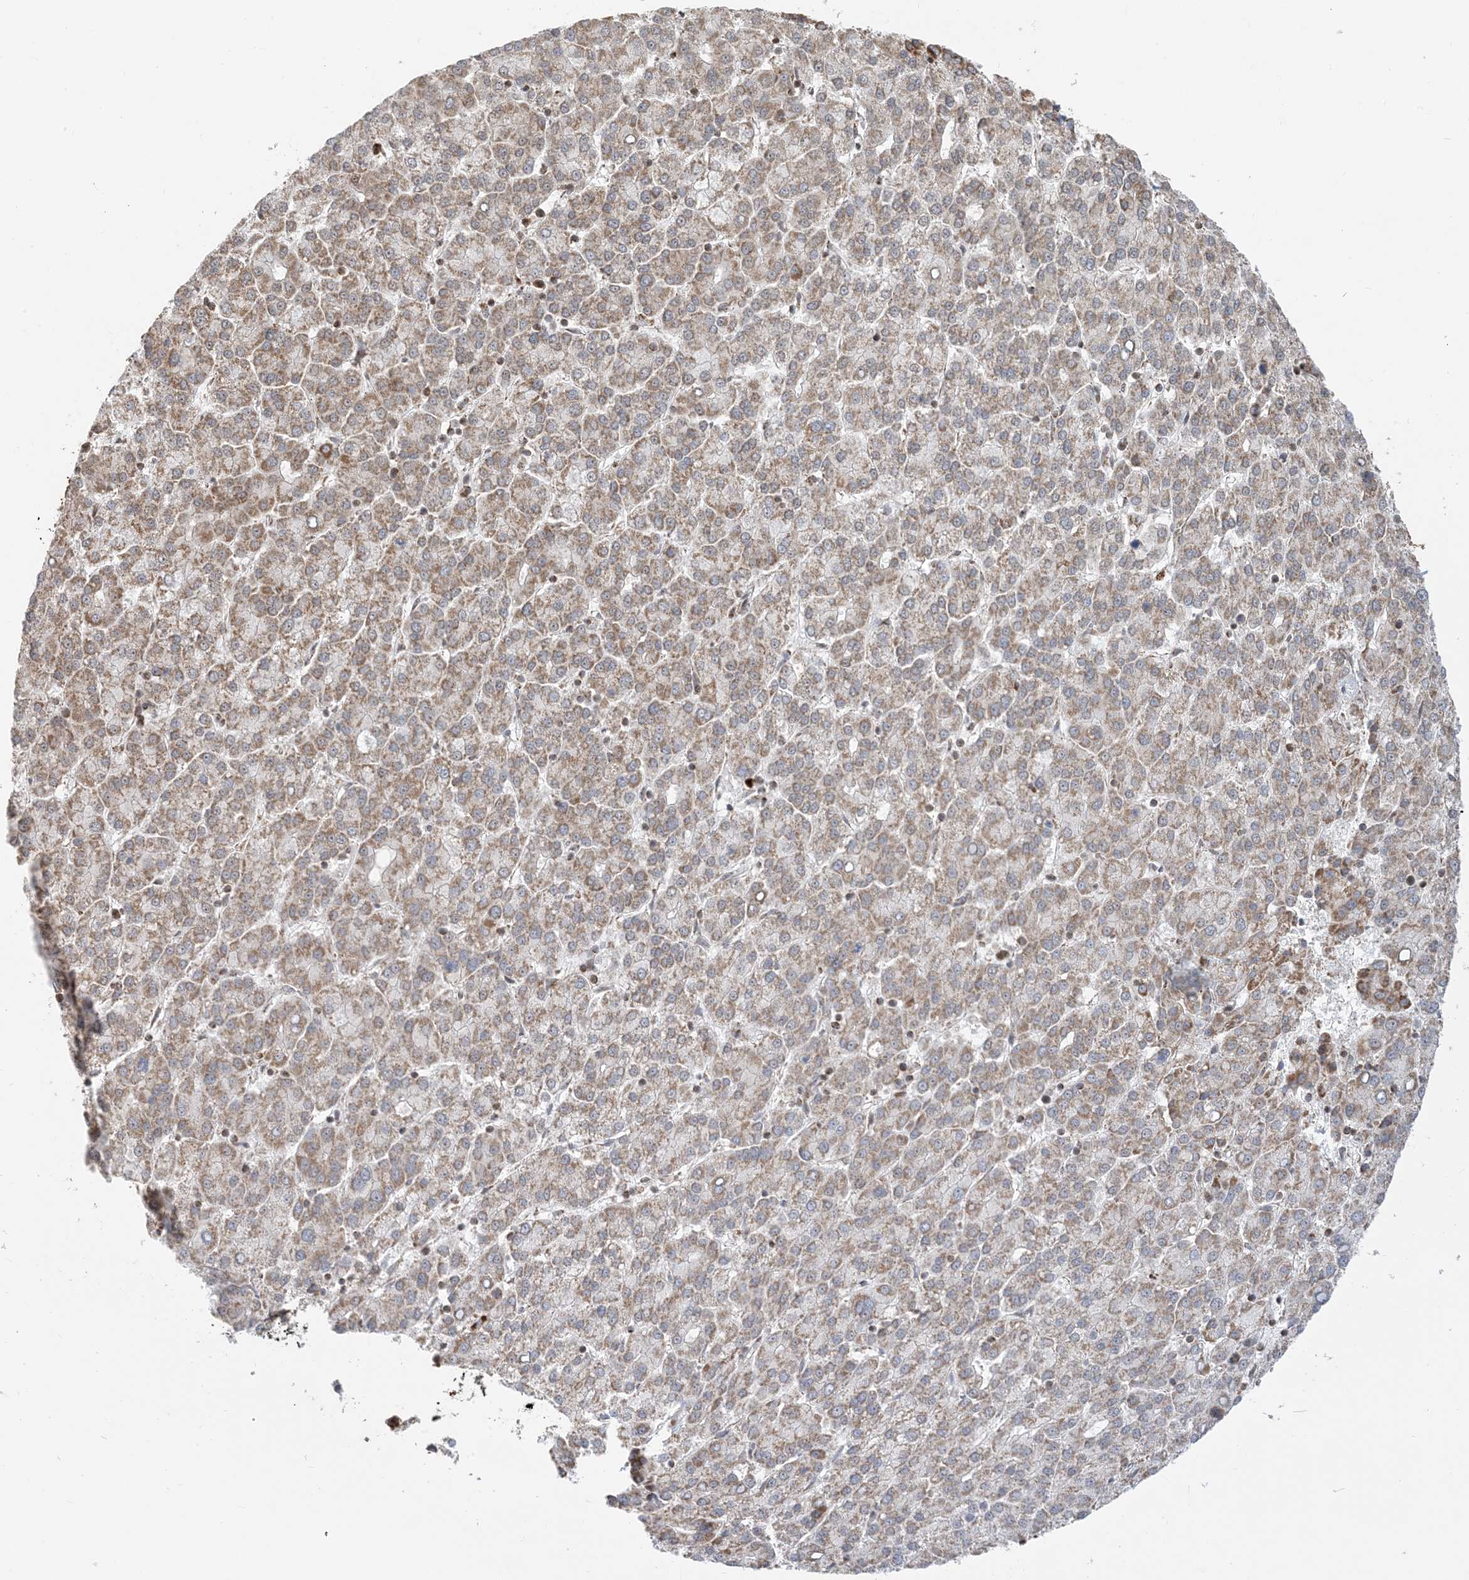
{"staining": {"intensity": "moderate", "quantity": ">75%", "location": "cytoplasmic/membranous"}, "tissue": "liver cancer", "cell_type": "Tumor cells", "image_type": "cancer", "snomed": [{"axis": "morphology", "description": "Carcinoma, Hepatocellular, NOS"}, {"axis": "topography", "description": "Liver"}], "caption": "About >75% of tumor cells in human liver cancer show moderate cytoplasmic/membranous protein positivity as visualized by brown immunohistochemical staining.", "gene": "MAPKBP1", "patient": {"sex": "female", "age": 58}}